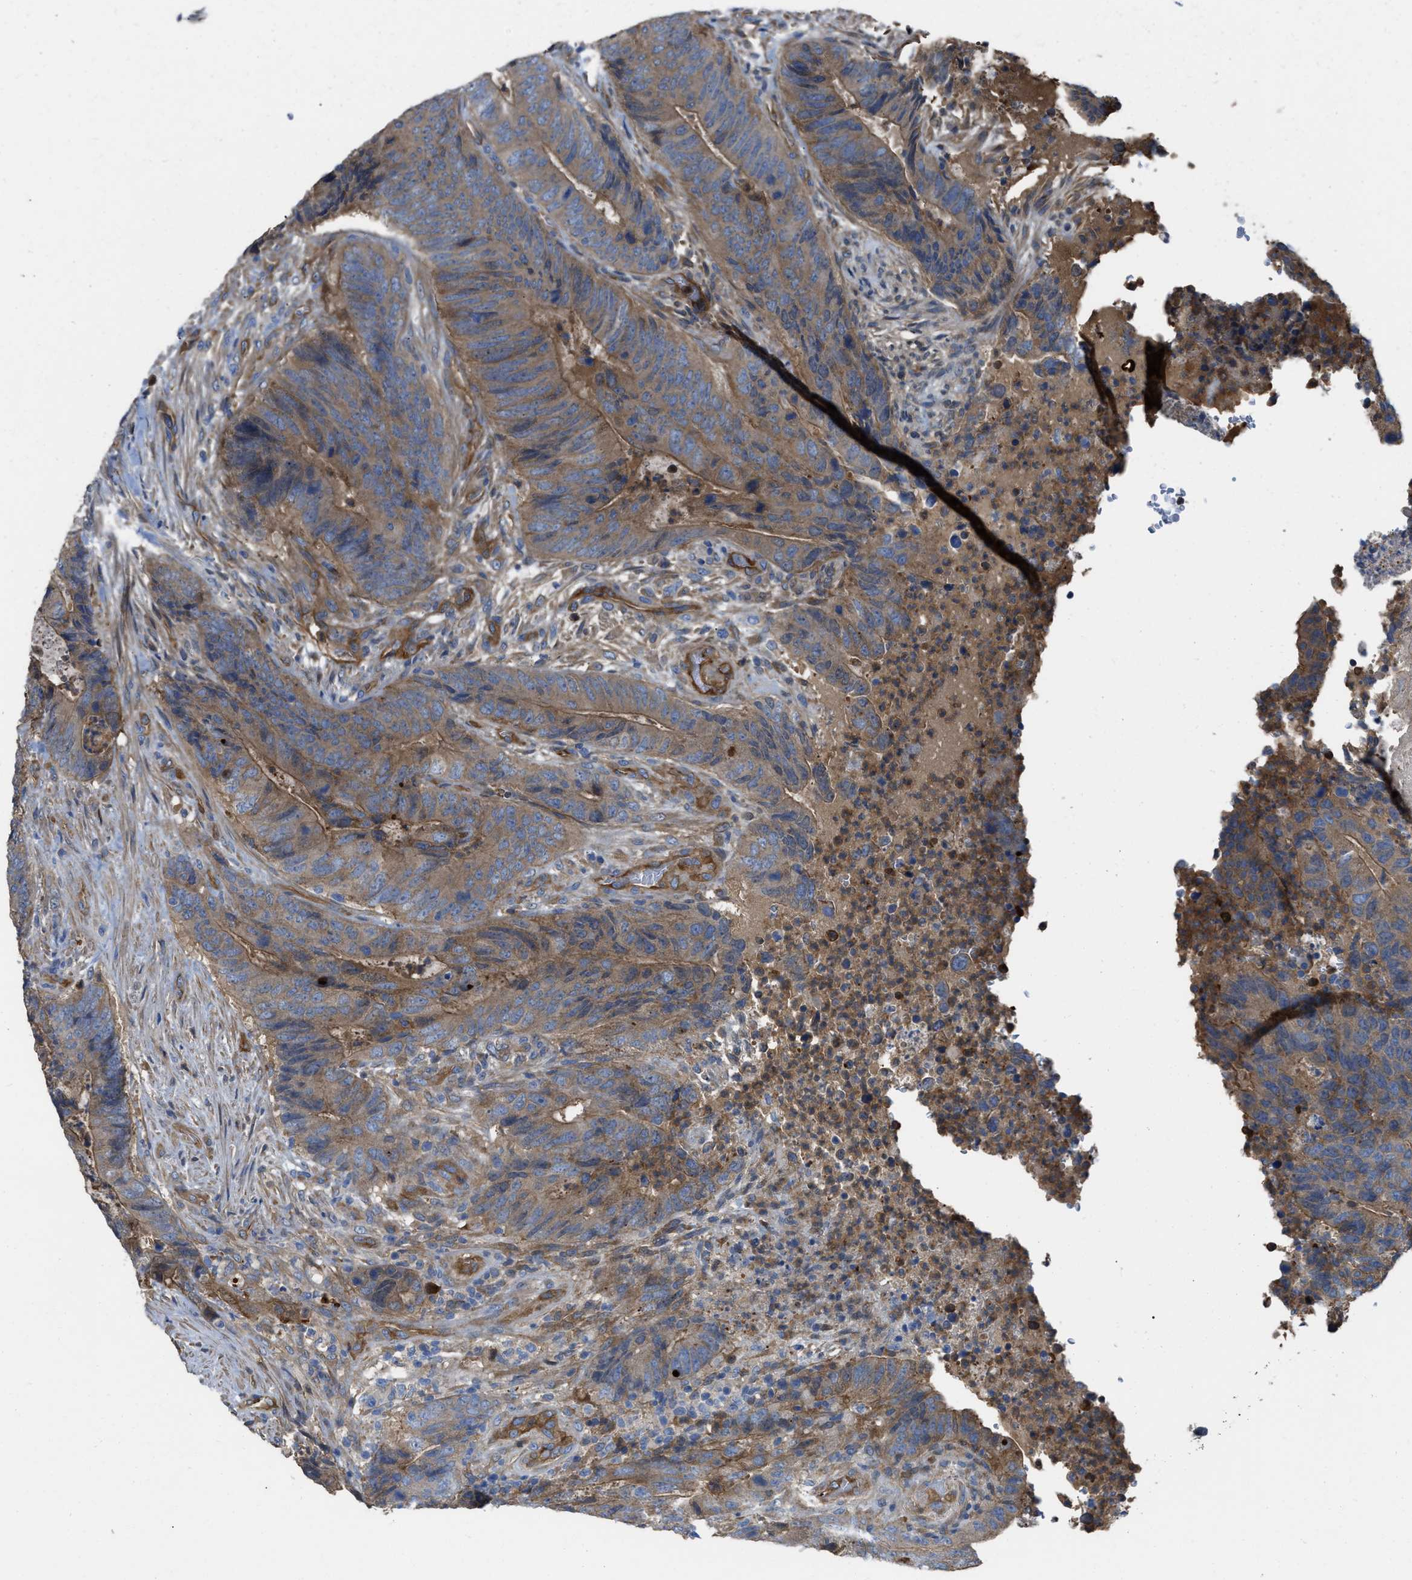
{"staining": {"intensity": "moderate", "quantity": "25%-75%", "location": "cytoplasmic/membranous"}, "tissue": "colorectal cancer", "cell_type": "Tumor cells", "image_type": "cancer", "snomed": [{"axis": "morphology", "description": "Adenocarcinoma, NOS"}, {"axis": "topography", "description": "Colon"}], "caption": "The image exhibits immunohistochemical staining of colorectal adenocarcinoma. There is moderate cytoplasmic/membranous staining is appreciated in approximately 25%-75% of tumor cells. The staining was performed using DAB, with brown indicating positive protein expression. Nuclei are stained blue with hematoxylin.", "gene": "TRIOBP", "patient": {"sex": "male", "age": 56}}